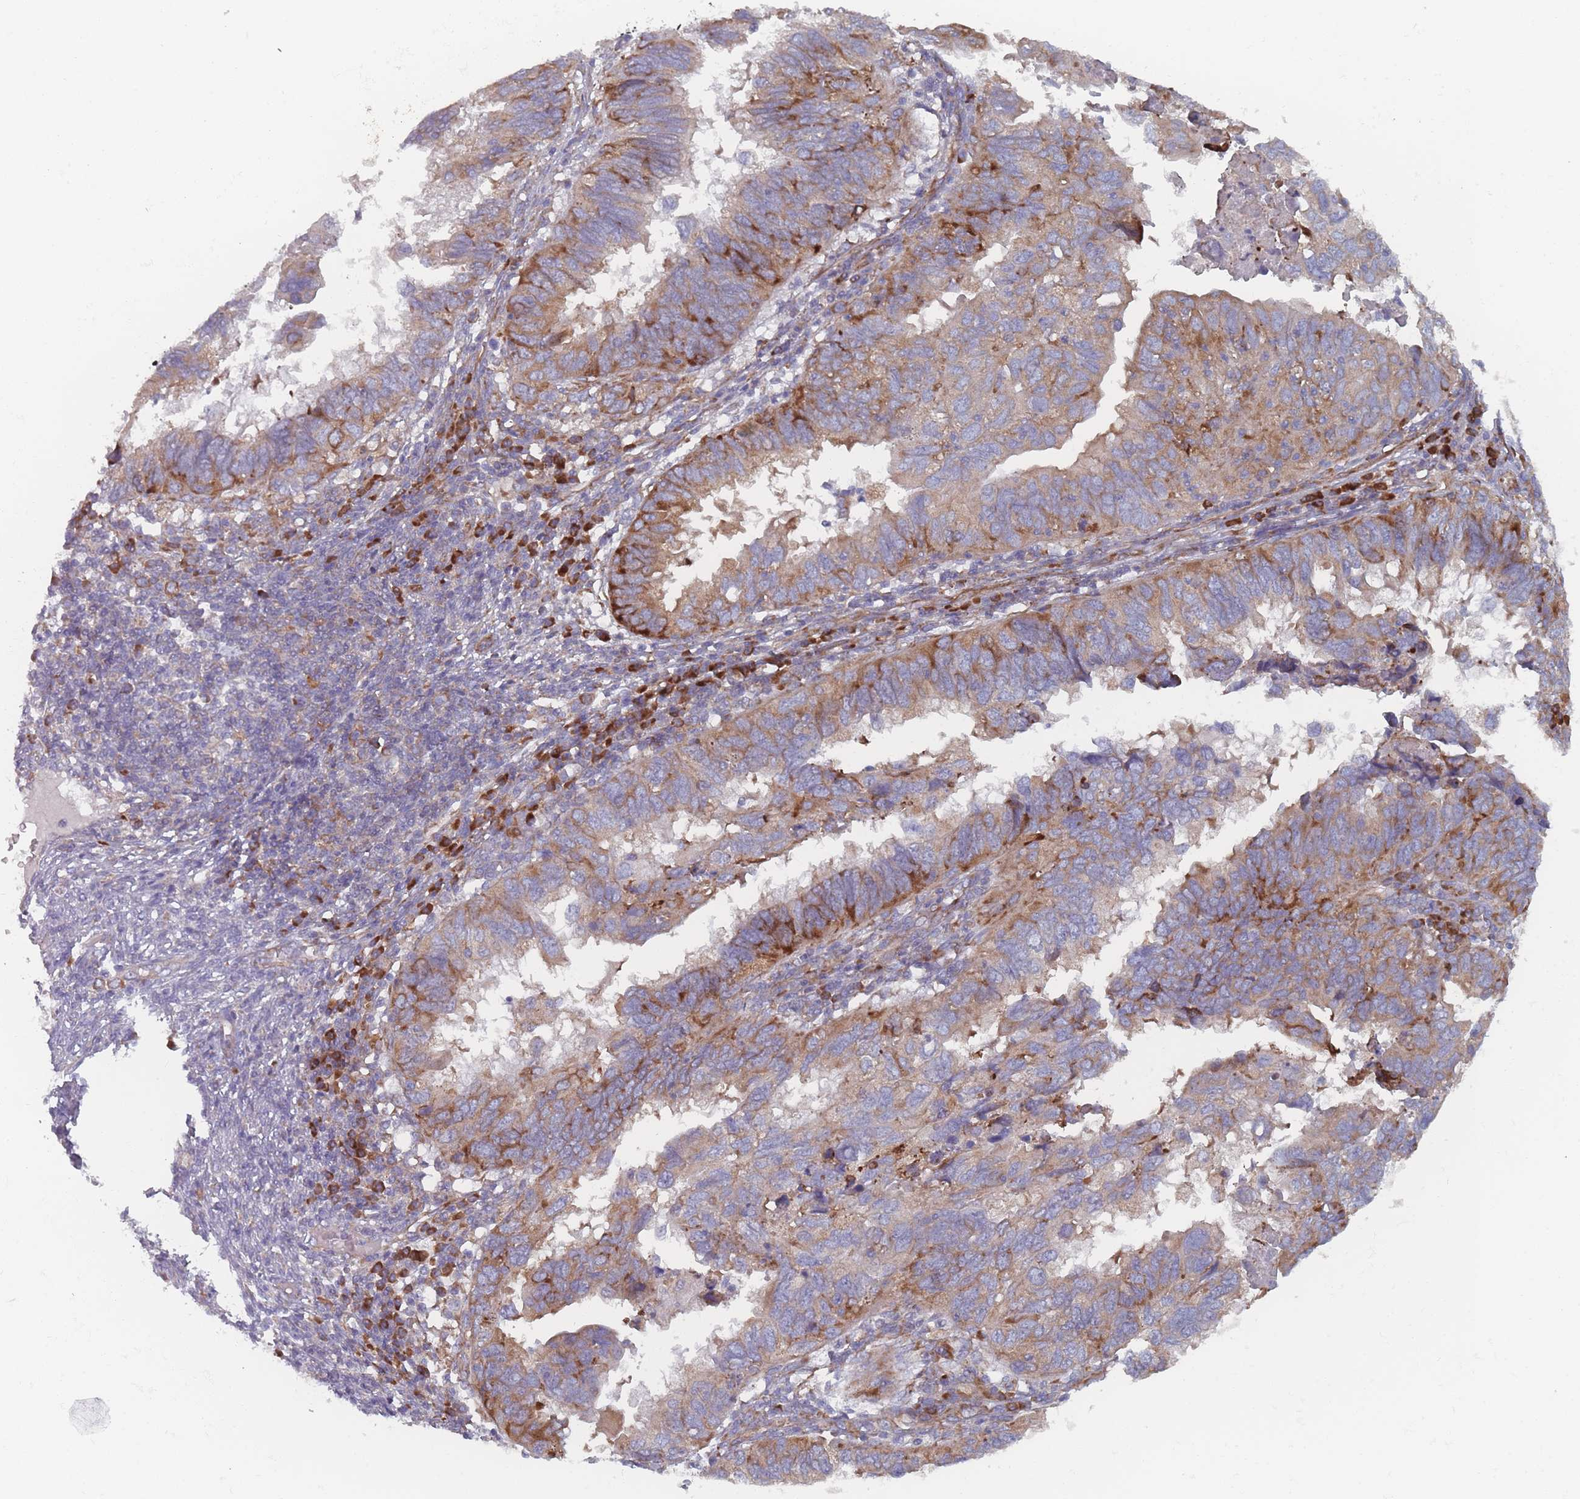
{"staining": {"intensity": "moderate", "quantity": ">75%", "location": "cytoplasmic/membranous"}, "tissue": "endometrial cancer", "cell_type": "Tumor cells", "image_type": "cancer", "snomed": [{"axis": "morphology", "description": "Adenocarcinoma, NOS"}, {"axis": "topography", "description": "Uterus"}], "caption": "Immunohistochemical staining of adenocarcinoma (endometrial) demonstrates medium levels of moderate cytoplasmic/membranous staining in approximately >75% of tumor cells.", "gene": "CACNG5", "patient": {"sex": "female", "age": 77}}